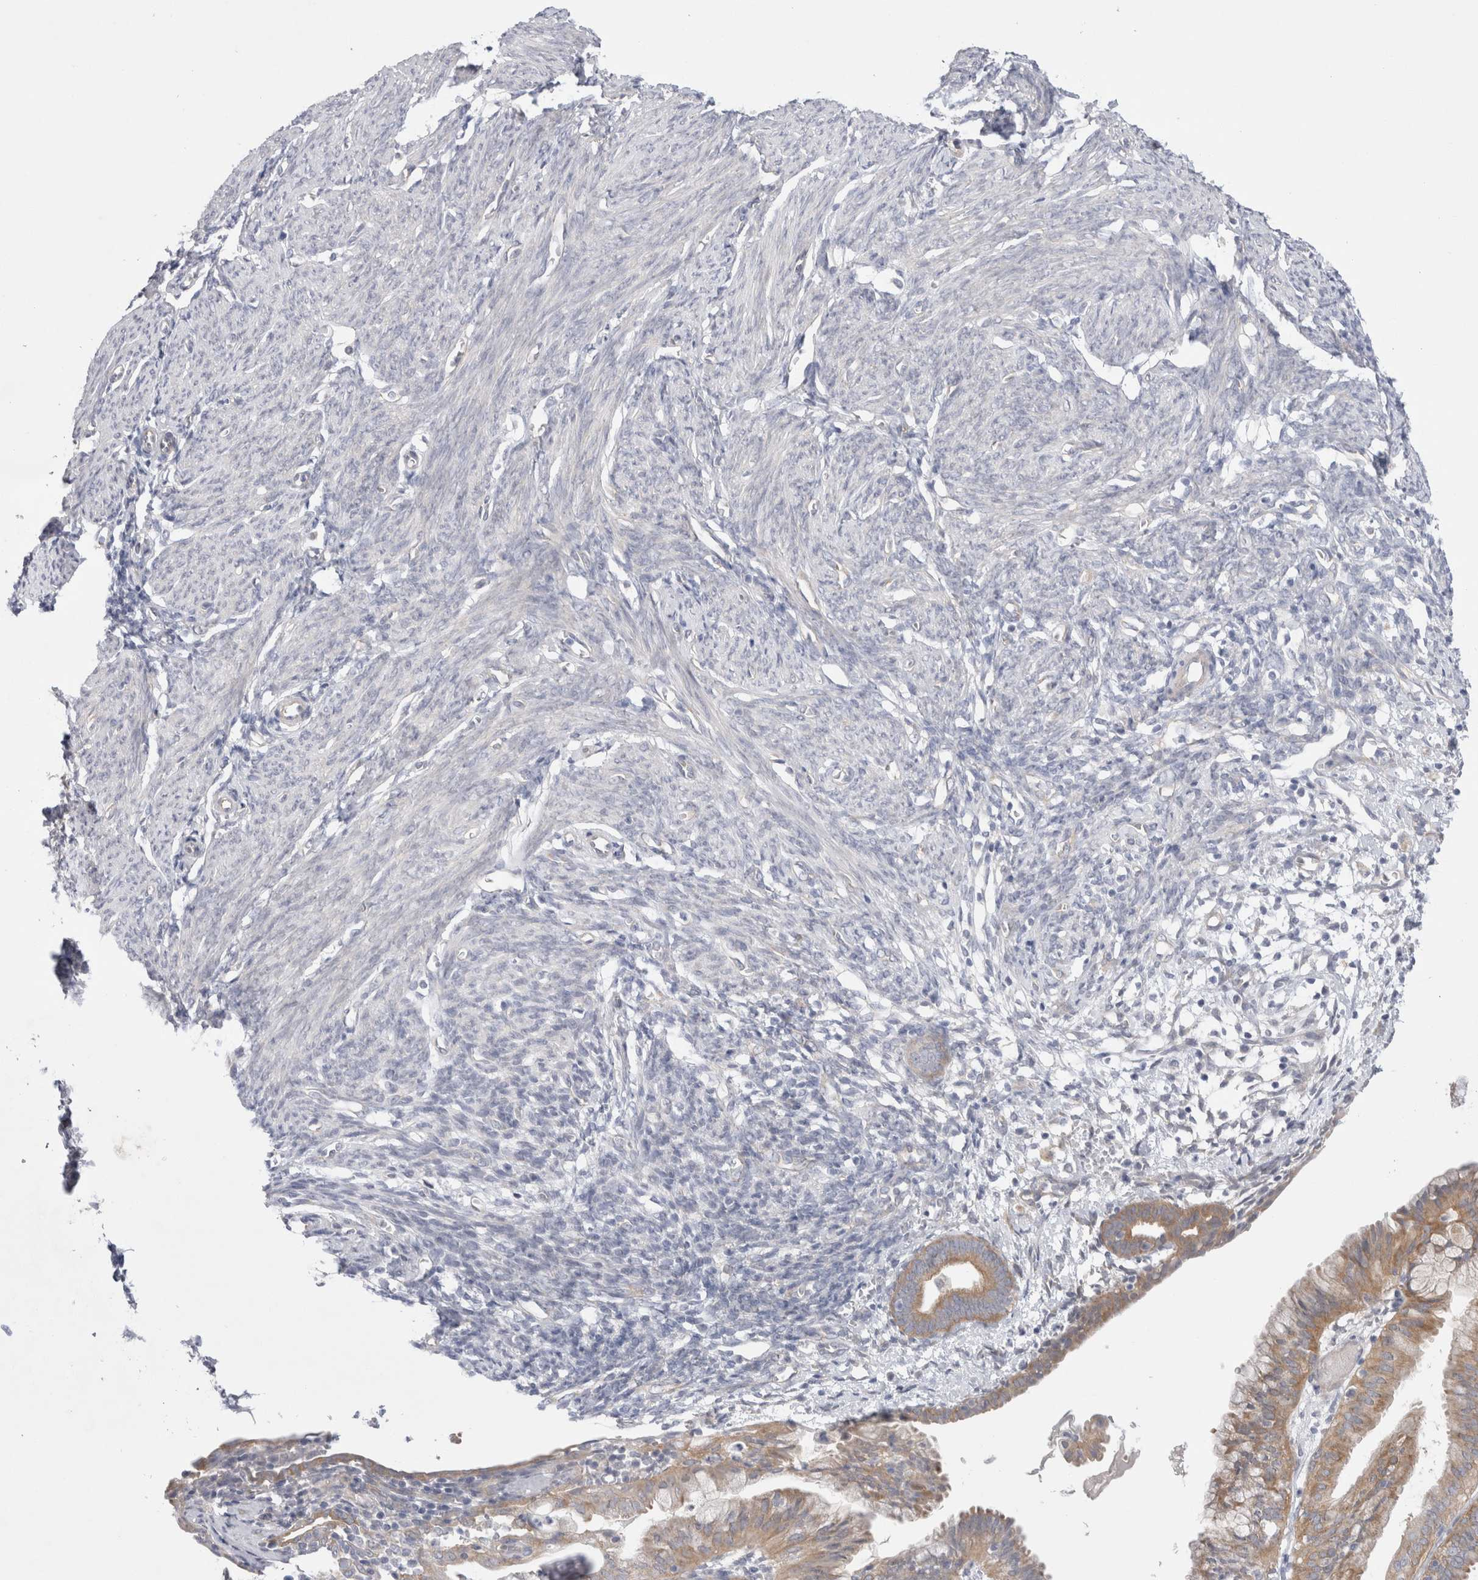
{"staining": {"intensity": "negative", "quantity": "none", "location": "none"}, "tissue": "endometrium", "cell_type": "Cells in endometrial stroma", "image_type": "normal", "snomed": [{"axis": "morphology", "description": "Normal tissue, NOS"}, {"axis": "morphology", "description": "Adenocarcinoma, NOS"}, {"axis": "topography", "description": "Endometrium"}], "caption": "DAB immunohistochemical staining of normal endometrium exhibits no significant staining in cells in endometrial stroma. Brightfield microscopy of IHC stained with DAB (3,3'-diaminobenzidine) (brown) and hematoxylin (blue), captured at high magnification.", "gene": "WIPF2", "patient": {"sex": "female", "age": 57}}